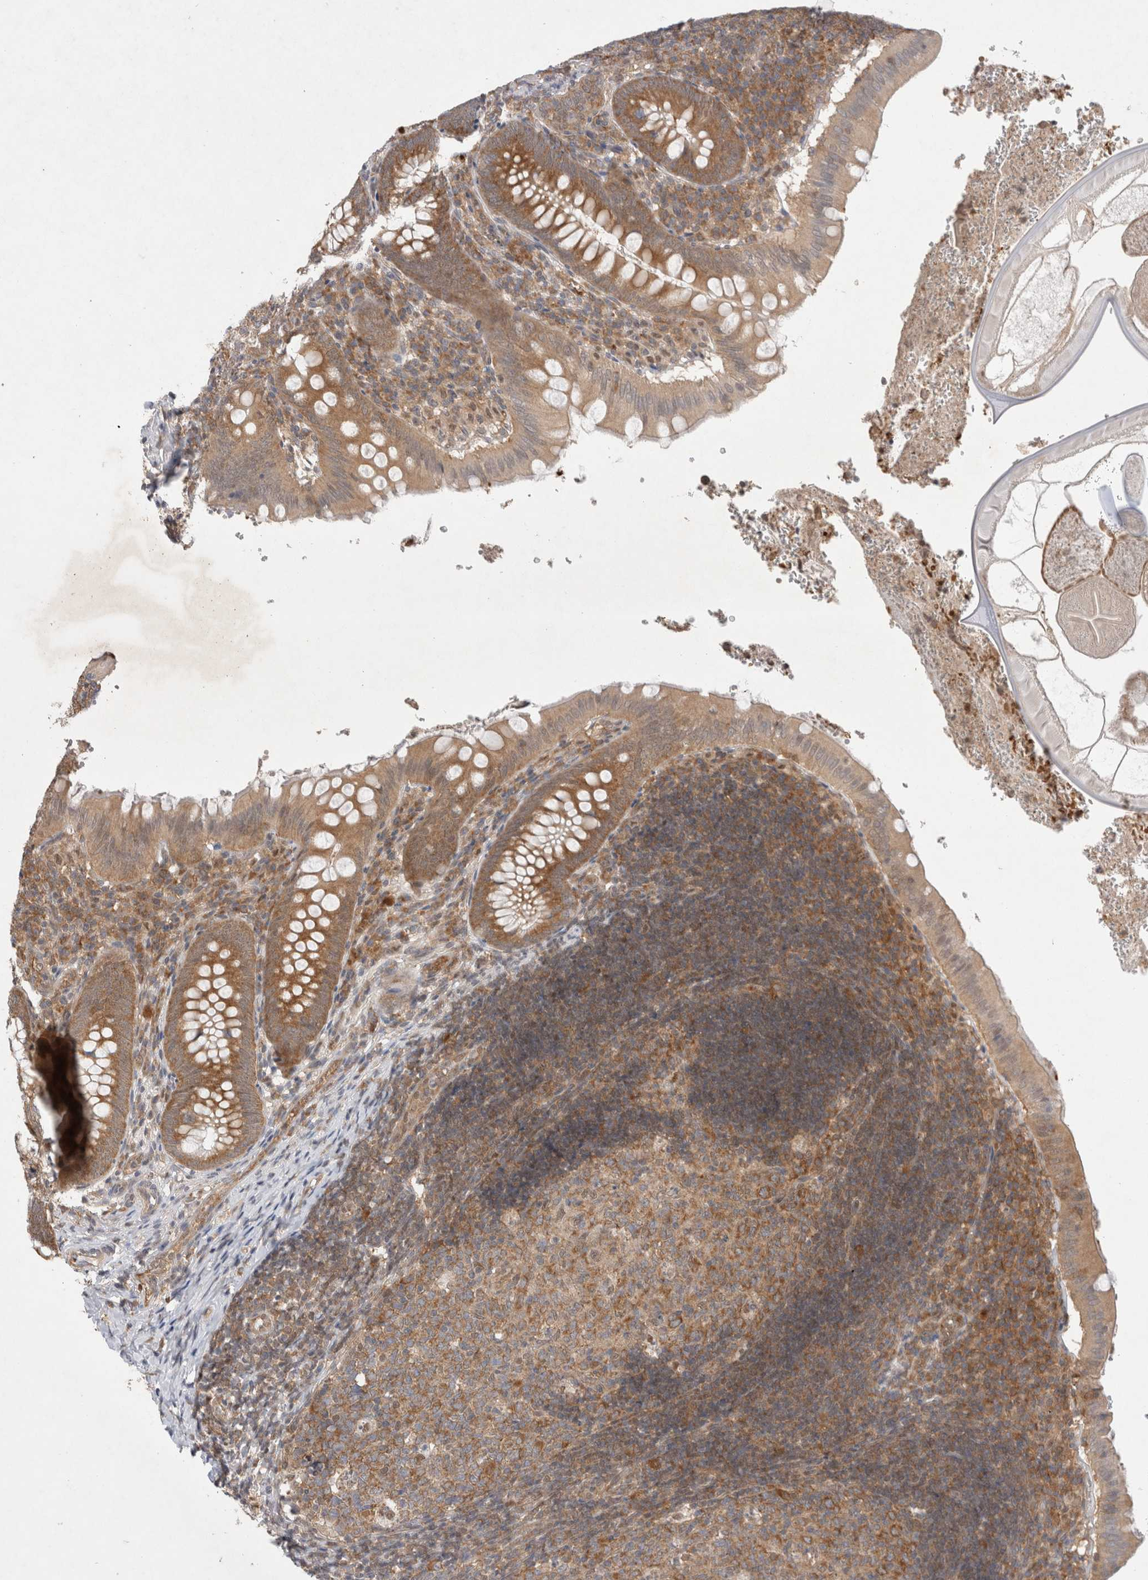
{"staining": {"intensity": "moderate", "quantity": ">75%", "location": "cytoplasmic/membranous"}, "tissue": "appendix", "cell_type": "Glandular cells", "image_type": "normal", "snomed": [{"axis": "morphology", "description": "Normal tissue, NOS"}, {"axis": "topography", "description": "Appendix"}], "caption": "IHC of benign human appendix reveals medium levels of moderate cytoplasmic/membranous expression in about >75% of glandular cells.", "gene": "EIF3E", "patient": {"sex": "male", "age": 8}}